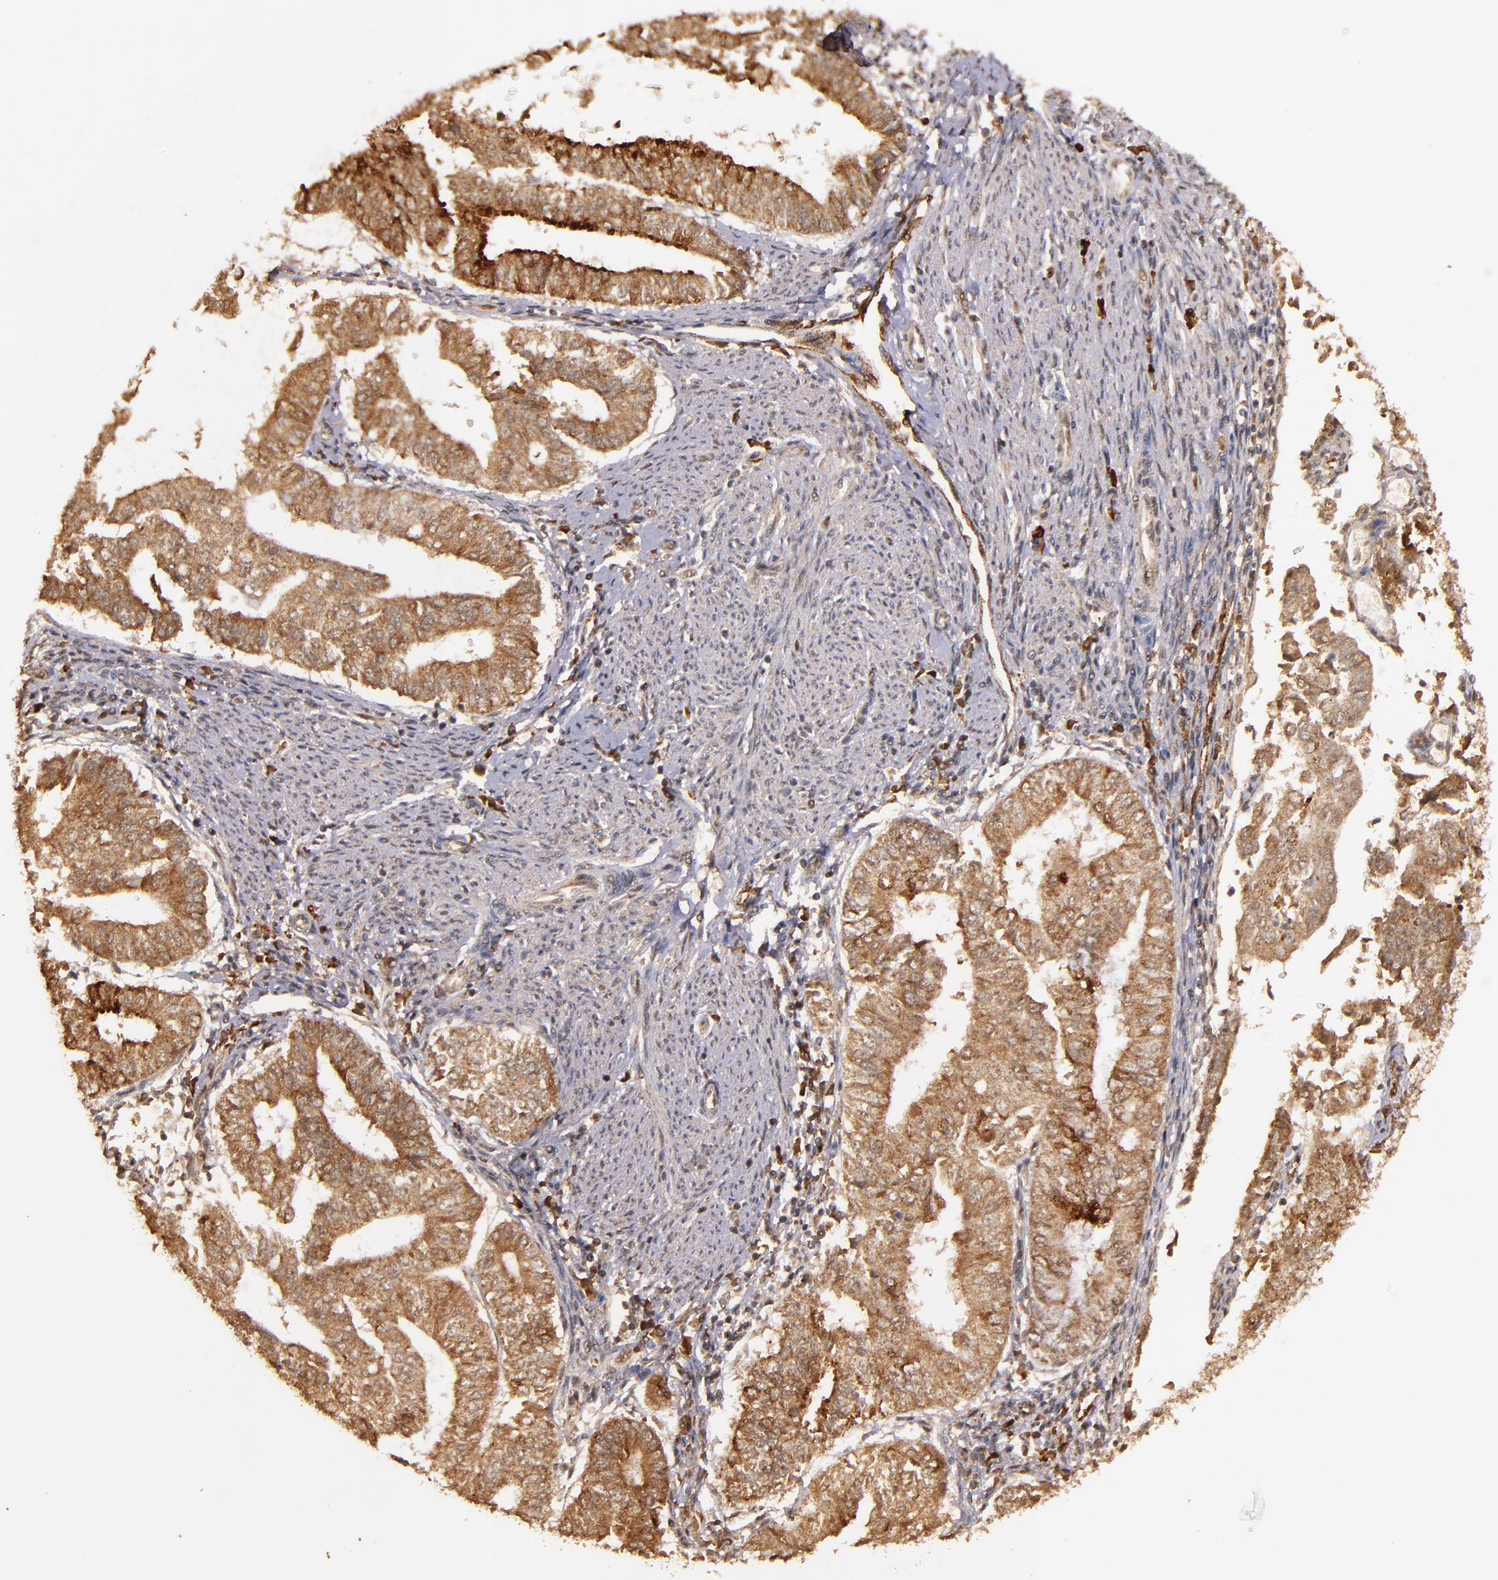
{"staining": {"intensity": "strong", "quantity": ">75%", "location": "cytoplasmic/membranous,nuclear"}, "tissue": "endometrial cancer", "cell_type": "Tumor cells", "image_type": "cancer", "snomed": [{"axis": "morphology", "description": "Adenocarcinoma, NOS"}, {"axis": "topography", "description": "Endometrium"}], "caption": "A high amount of strong cytoplasmic/membranous and nuclear staining is present in approximately >75% of tumor cells in endometrial cancer (adenocarcinoma) tissue. (Brightfield microscopy of DAB IHC at high magnification).", "gene": "RIOK3", "patient": {"sex": "female", "age": 66}}